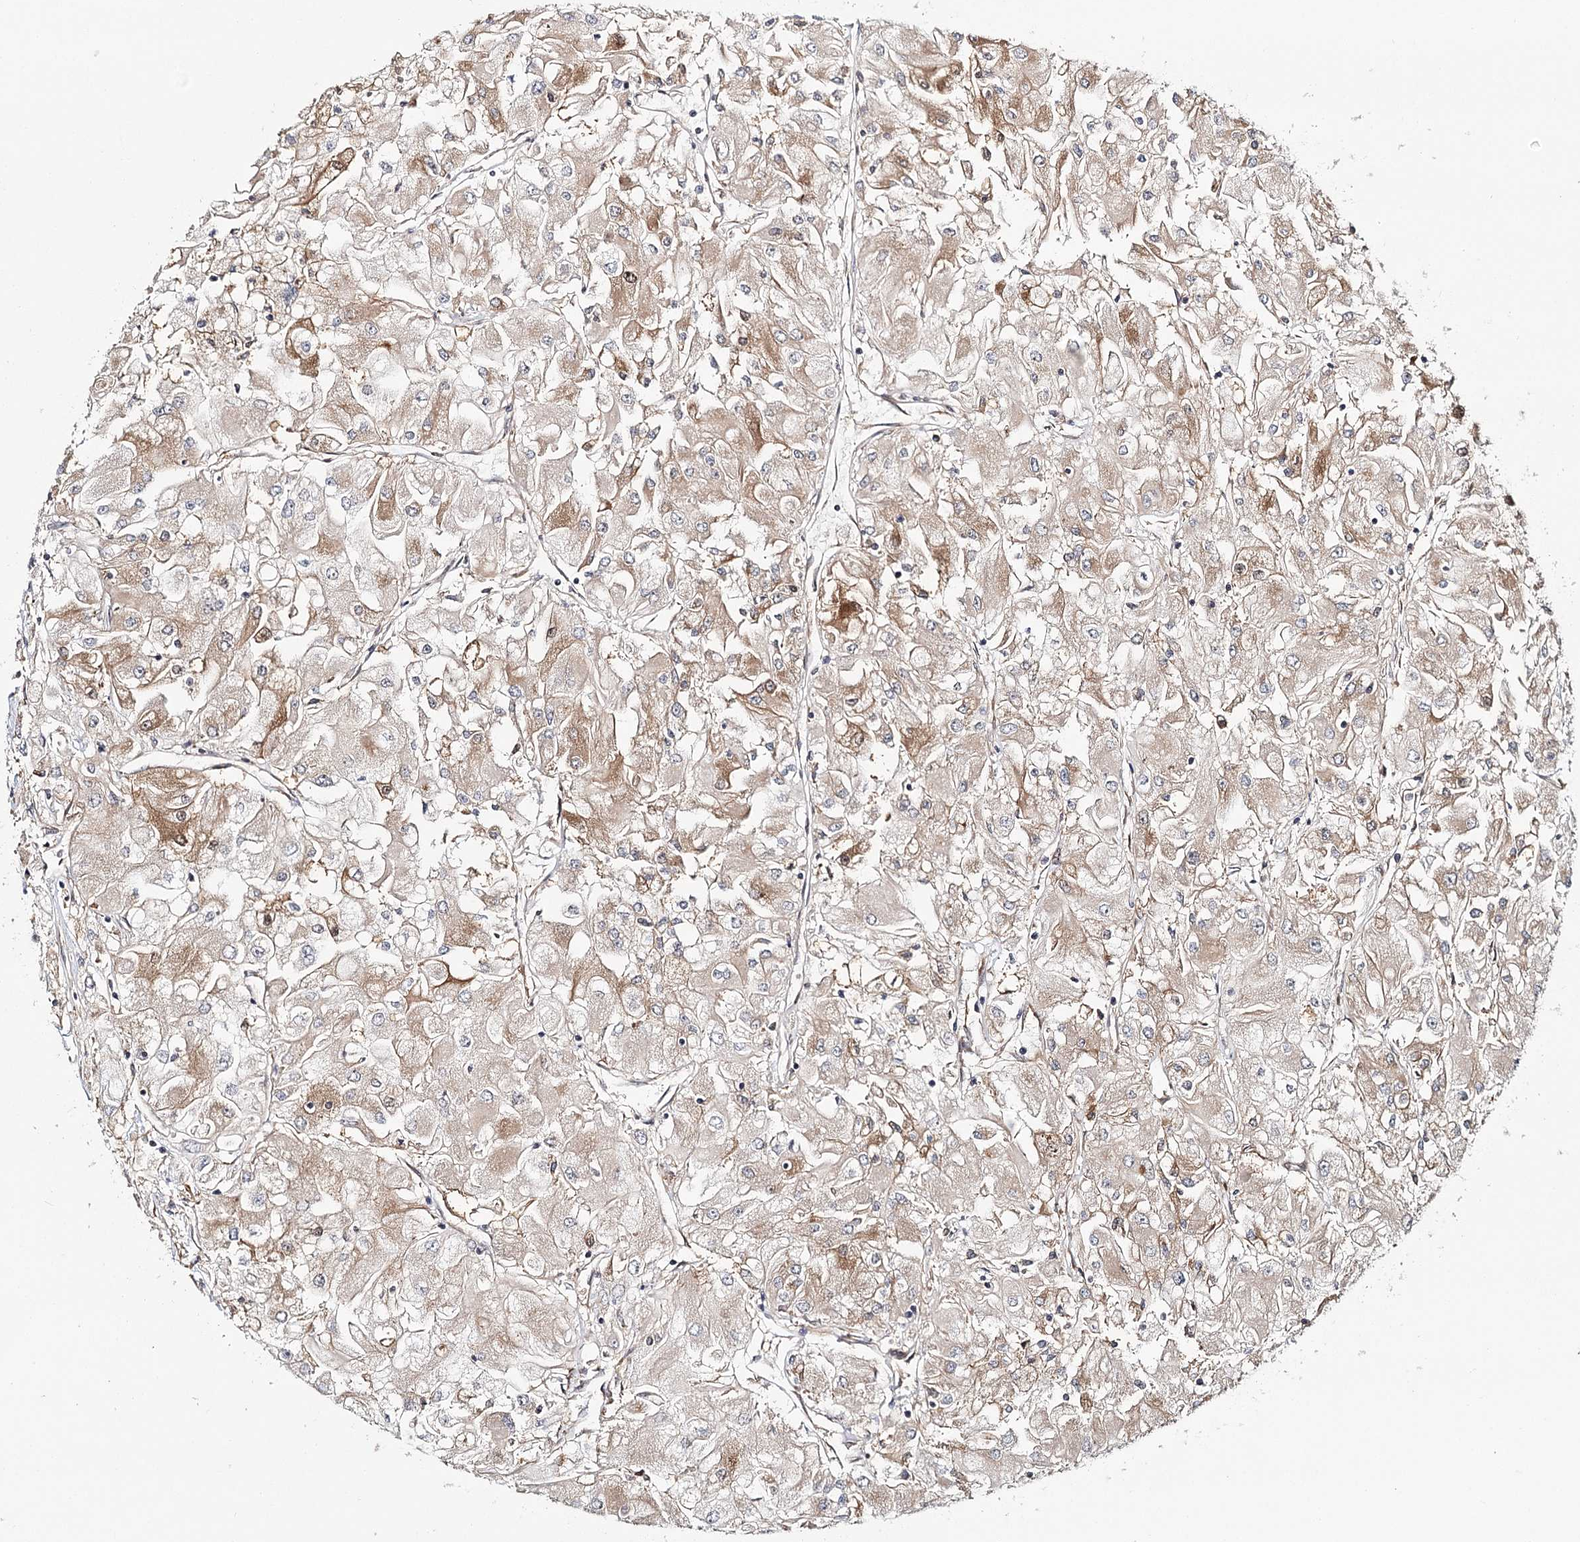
{"staining": {"intensity": "moderate", "quantity": ">75%", "location": "cytoplasmic/membranous"}, "tissue": "renal cancer", "cell_type": "Tumor cells", "image_type": "cancer", "snomed": [{"axis": "morphology", "description": "Adenocarcinoma, NOS"}, {"axis": "topography", "description": "Kidney"}], "caption": "An immunohistochemistry image of neoplastic tissue is shown. Protein staining in brown labels moderate cytoplasmic/membranous positivity in renal adenocarcinoma within tumor cells.", "gene": "MKNK1", "patient": {"sex": "male", "age": 80}}